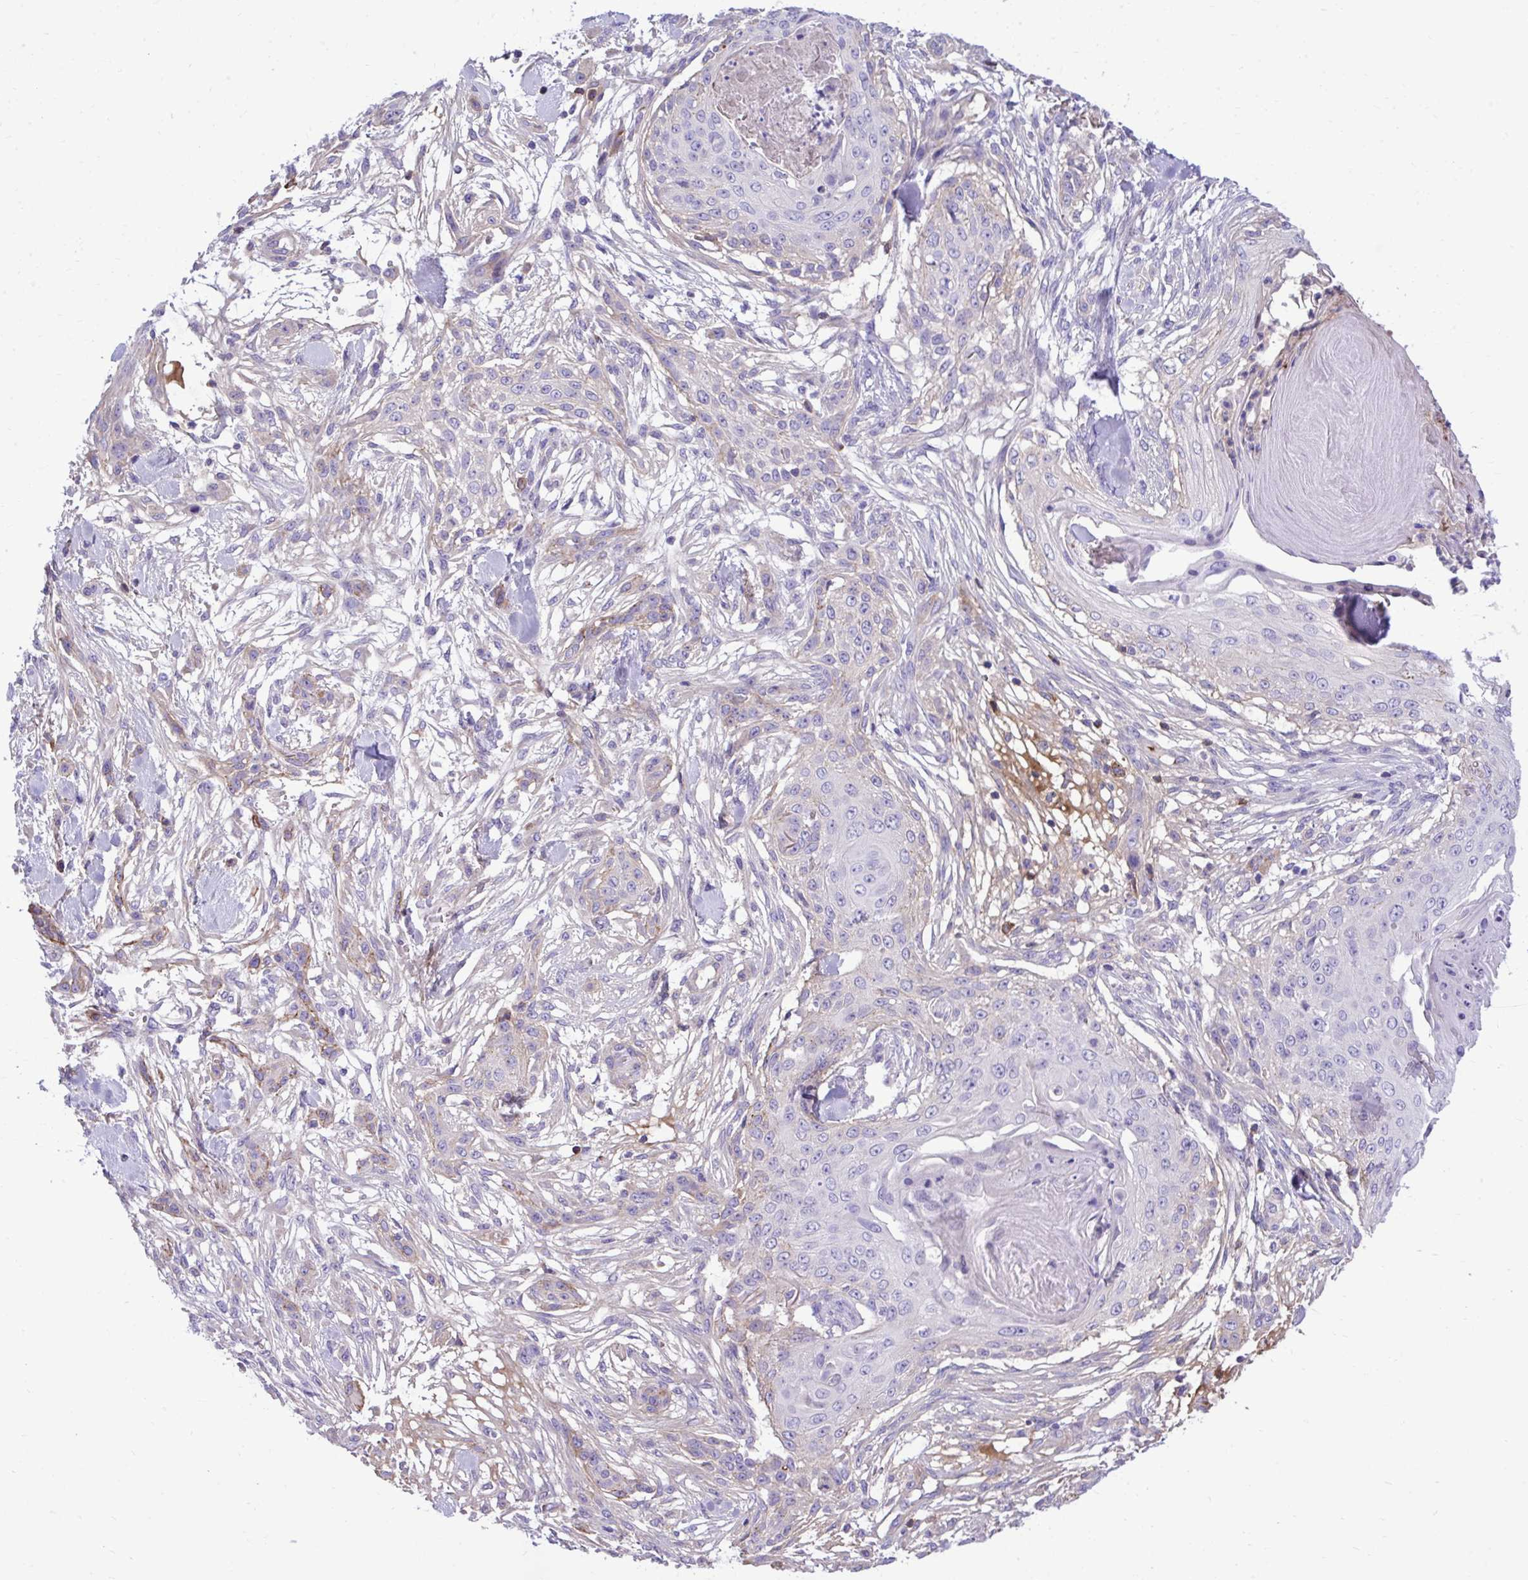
{"staining": {"intensity": "moderate", "quantity": "<25%", "location": "cytoplasmic/membranous"}, "tissue": "skin cancer", "cell_type": "Tumor cells", "image_type": "cancer", "snomed": [{"axis": "morphology", "description": "Squamous cell carcinoma, NOS"}, {"axis": "topography", "description": "Skin"}], "caption": "A high-resolution micrograph shows immunohistochemistry (IHC) staining of skin squamous cell carcinoma, which exhibits moderate cytoplasmic/membranous expression in approximately <25% of tumor cells.", "gene": "HRG", "patient": {"sex": "female", "age": 59}}